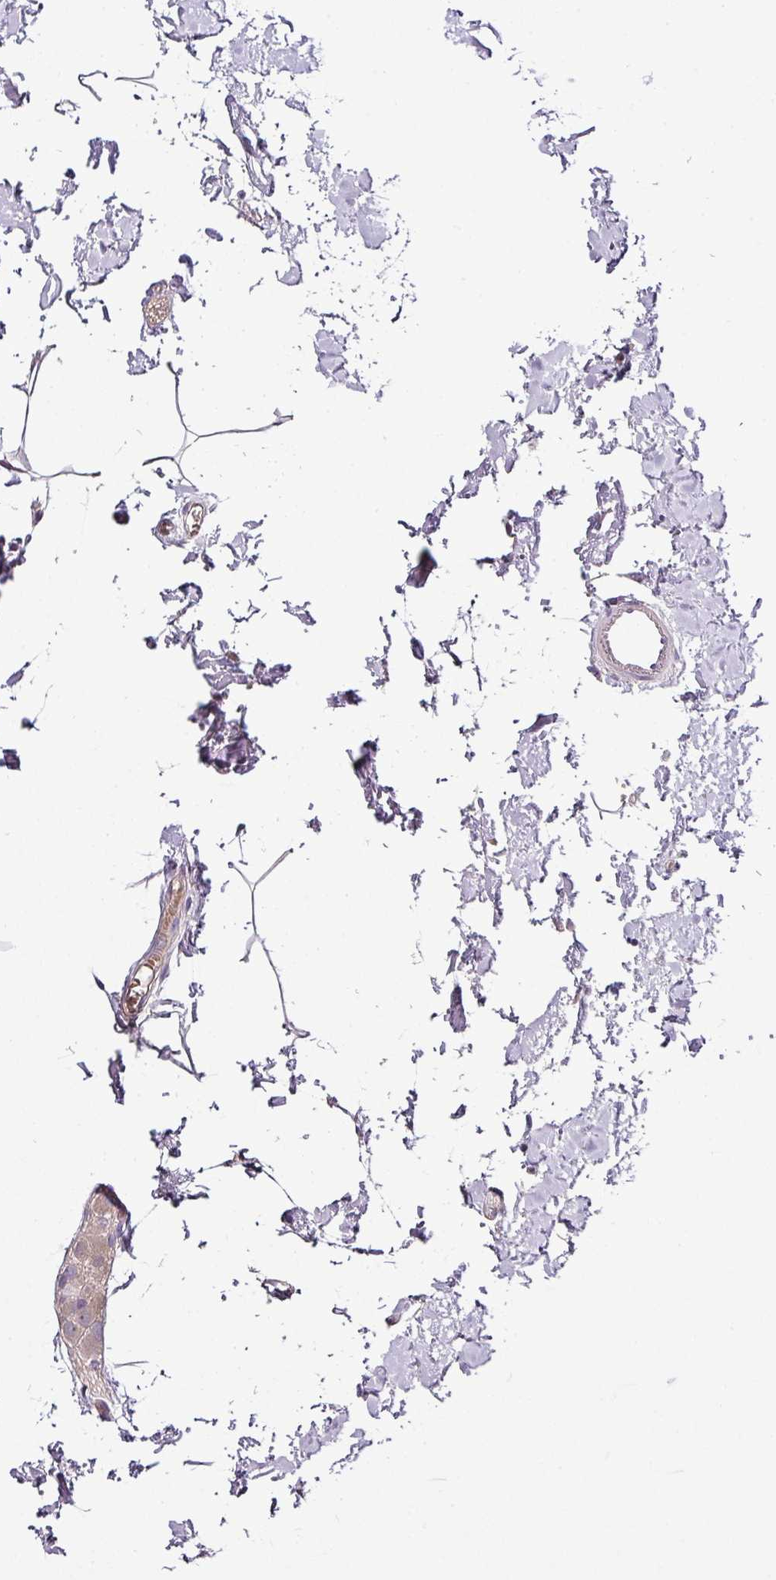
{"staining": {"intensity": "weak", "quantity": "25%-75%", "location": "cytoplasmic/membranous"}, "tissue": "colon", "cell_type": "Endothelial cells", "image_type": "normal", "snomed": [{"axis": "morphology", "description": "Normal tissue, NOS"}, {"axis": "topography", "description": "Colon"}], "caption": "Protein staining shows weak cytoplasmic/membranous staining in about 25%-75% of endothelial cells in unremarkable colon. The staining was performed using DAB (3,3'-diaminobenzidine) to visualize the protein expression in brown, while the nuclei were stained in blue with hematoxylin (Magnification: 20x).", "gene": "TEX30", "patient": {"sex": "female", "age": 84}}